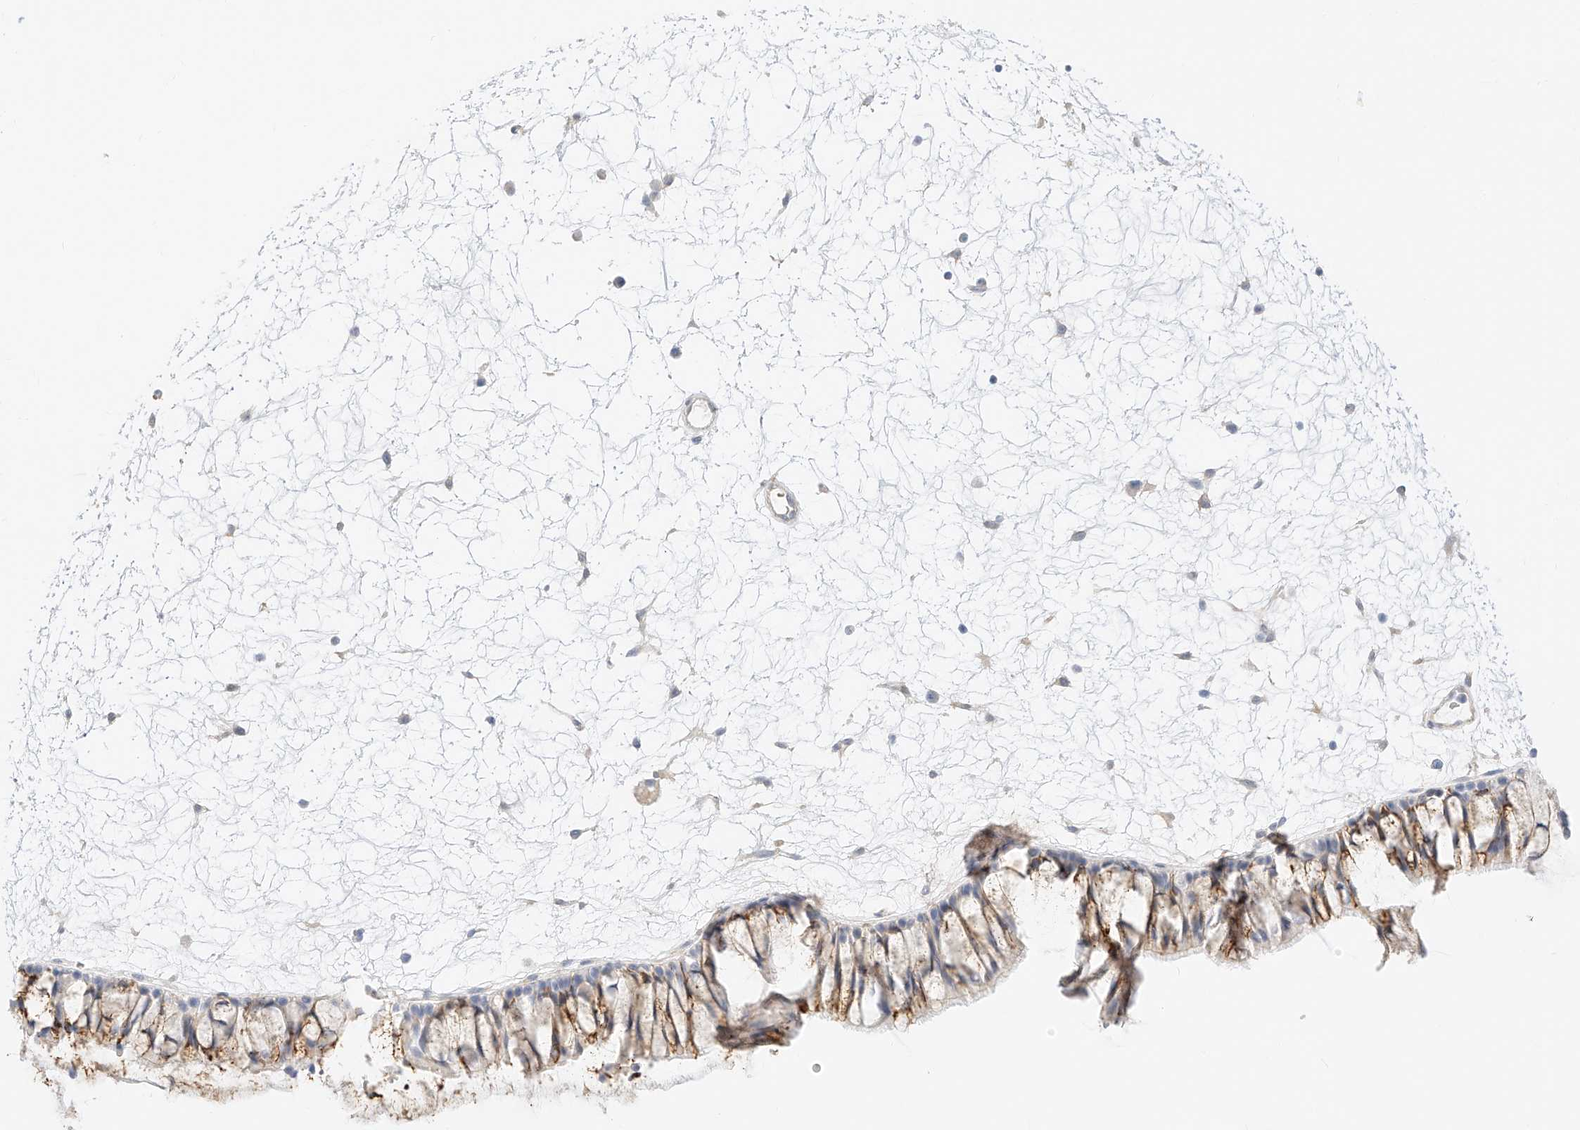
{"staining": {"intensity": "moderate", "quantity": "<25%", "location": "cytoplasmic/membranous"}, "tissue": "nasopharynx", "cell_type": "Respiratory epithelial cells", "image_type": "normal", "snomed": [{"axis": "morphology", "description": "Normal tissue, NOS"}, {"axis": "topography", "description": "Nasopharynx"}], "caption": "Respiratory epithelial cells exhibit low levels of moderate cytoplasmic/membranous positivity in about <25% of cells in unremarkable human nasopharynx.", "gene": "CDCP2", "patient": {"sex": "male", "age": 64}}